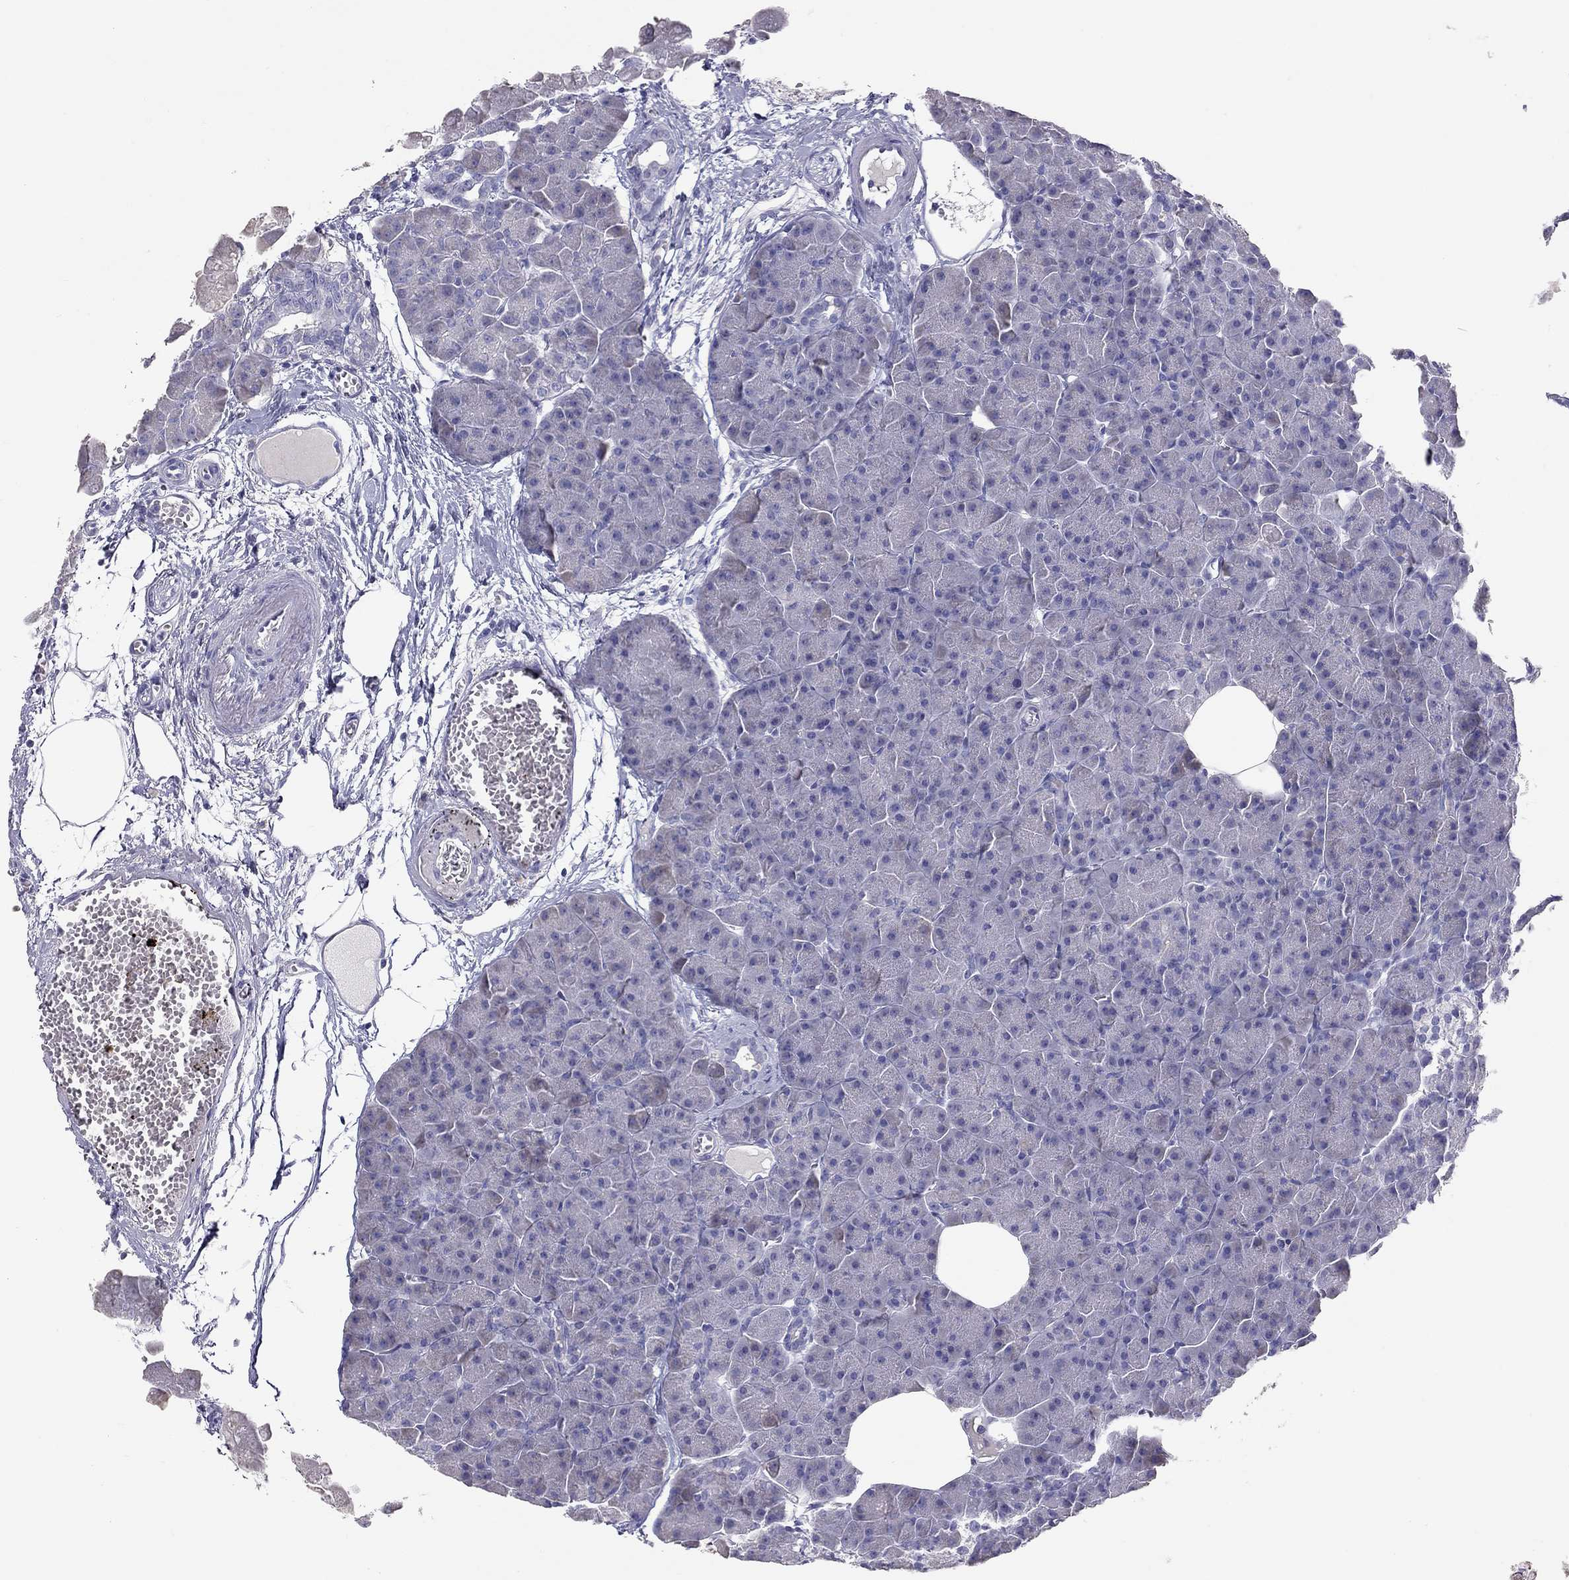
{"staining": {"intensity": "negative", "quantity": "none", "location": "none"}, "tissue": "pancreas", "cell_type": "Exocrine glandular cells", "image_type": "normal", "snomed": [{"axis": "morphology", "description": "Normal tissue, NOS"}, {"axis": "topography", "description": "Adipose tissue"}, {"axis": "topography", "description": "Pancreas"}, {"axis": "topography", "description": "Peripheral nerve tissue"}], "caption": "Immunohistochemical staining of unremarkable pancreas reveals no significant expression in exocrine glandular cells. The staining was performed using DAB to visualize the protein expression in brown, while the nuclei were stained in blue with hematoxylin (Magnification: 20x).", "gene": "IL17REL", "patient": {"sex": "female", "age": 58}}